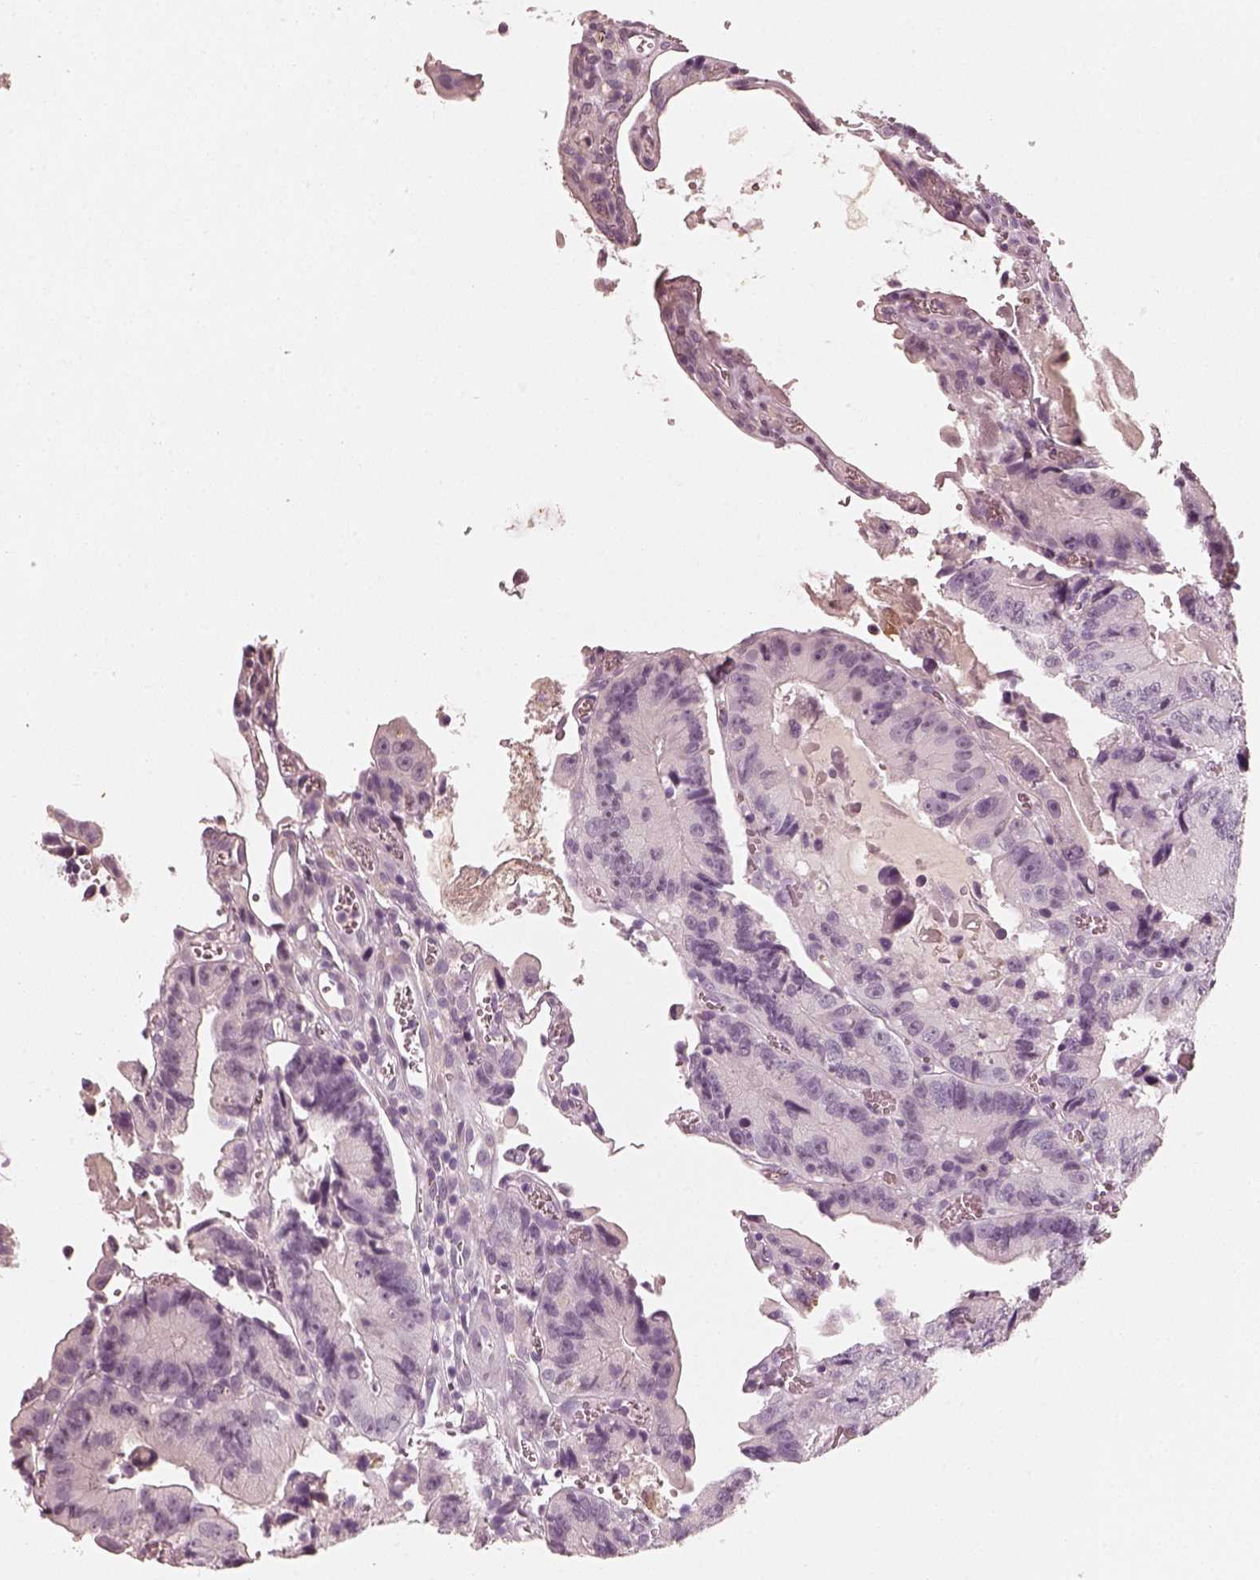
{"staining": {"intensity": "negative", "quantity": "none", "location": "none"}, "tissue": "colorectal cancer", "cell_type": "Tumor cells", "image_type": "cancer", "snomed": [{"axis": "morphology", "description": "Adenocarcinoma, NOS"}, {"axis": "topography", "description": "Colon"}], "caption": "An image of human colorectal cancer is negative for staining in tumor cells.", "gene": "RS1", "patient": {"sex": "female", "age": 86}}